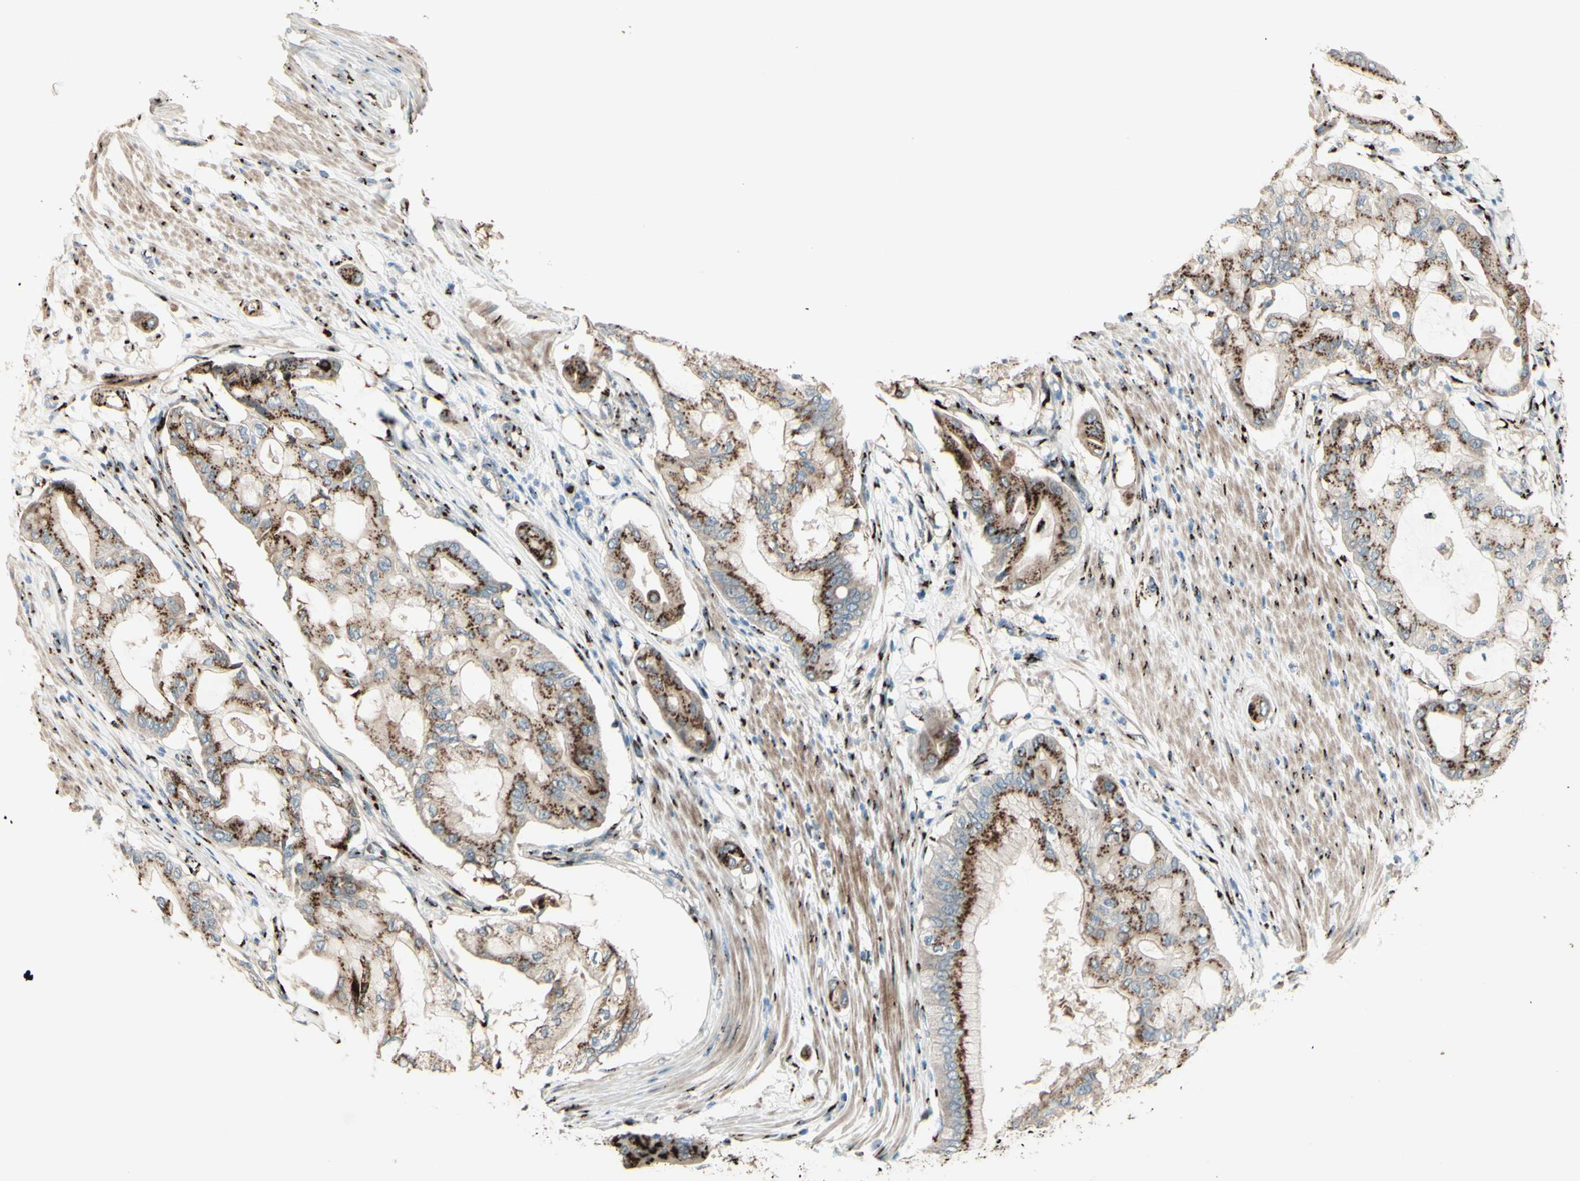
{"staining": {"intensity": "strong", "quantity": ">75%", "location": "cytoplasmic/membranous"}, "tissue": "pancreatic cancer", "cell_type": "Tumor cells", "image_type": "cancer", "snomed": [{"axis": "morphology", "description": "Adenocarcinoma, NOS"}, {"axis": "morphology", "description": "Adenocarcinoma, metastatic, NOS"}, {"axis": "topography", "description": "Lymph node"}, {"axis": "topography", "description": "Pancreas"}, {"axis": "topography", "description": "Duodenum"}], "caption": "This photomicrograph demonstrates pancreatic cancer stained with IHC to label a protein in brown. The cytoplasmic/membranous of tumor cells show strong positivity for the protein. Nuclei are counter-stained blue.", "gene": "BPNT2", "patient": {"sex": "female", "age": 64}}